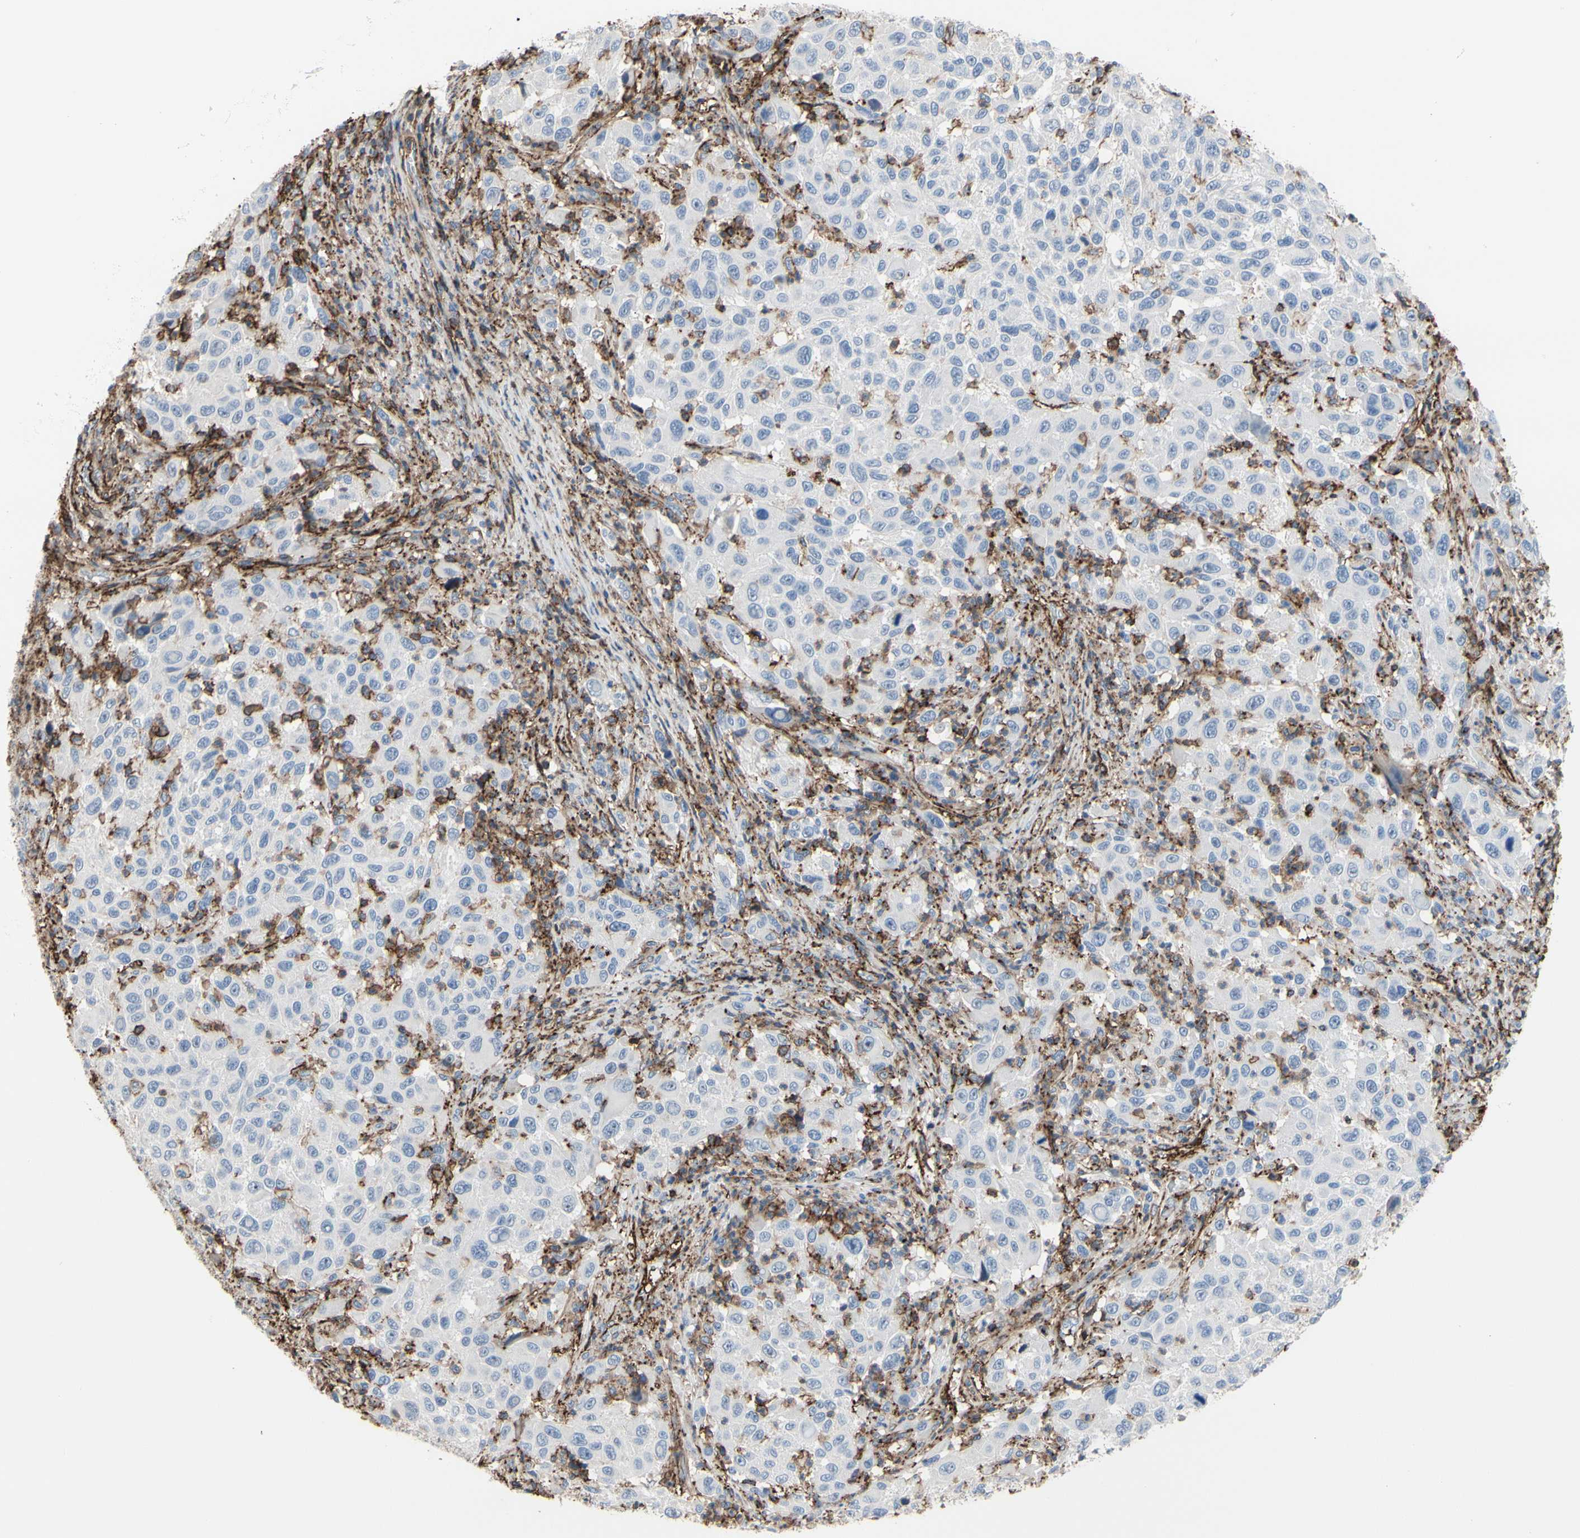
{"staining": {"intensity": "negative", "quantity": "none", "location": "none"}, "tissue": "melanoma", "cell_type": "Tumor cells", "image_type": "cancer", "snomed": [{"axis": "morphology", "description": "Malignant melanoma, Metastatic site"}, {"axis": "topography", "description": "Lymph node"}], "caption": "Tumor cells show no significant protein expression in melanoma.", "gene": "ANXA6", "patient": {"sex": "male", "age": 61}}